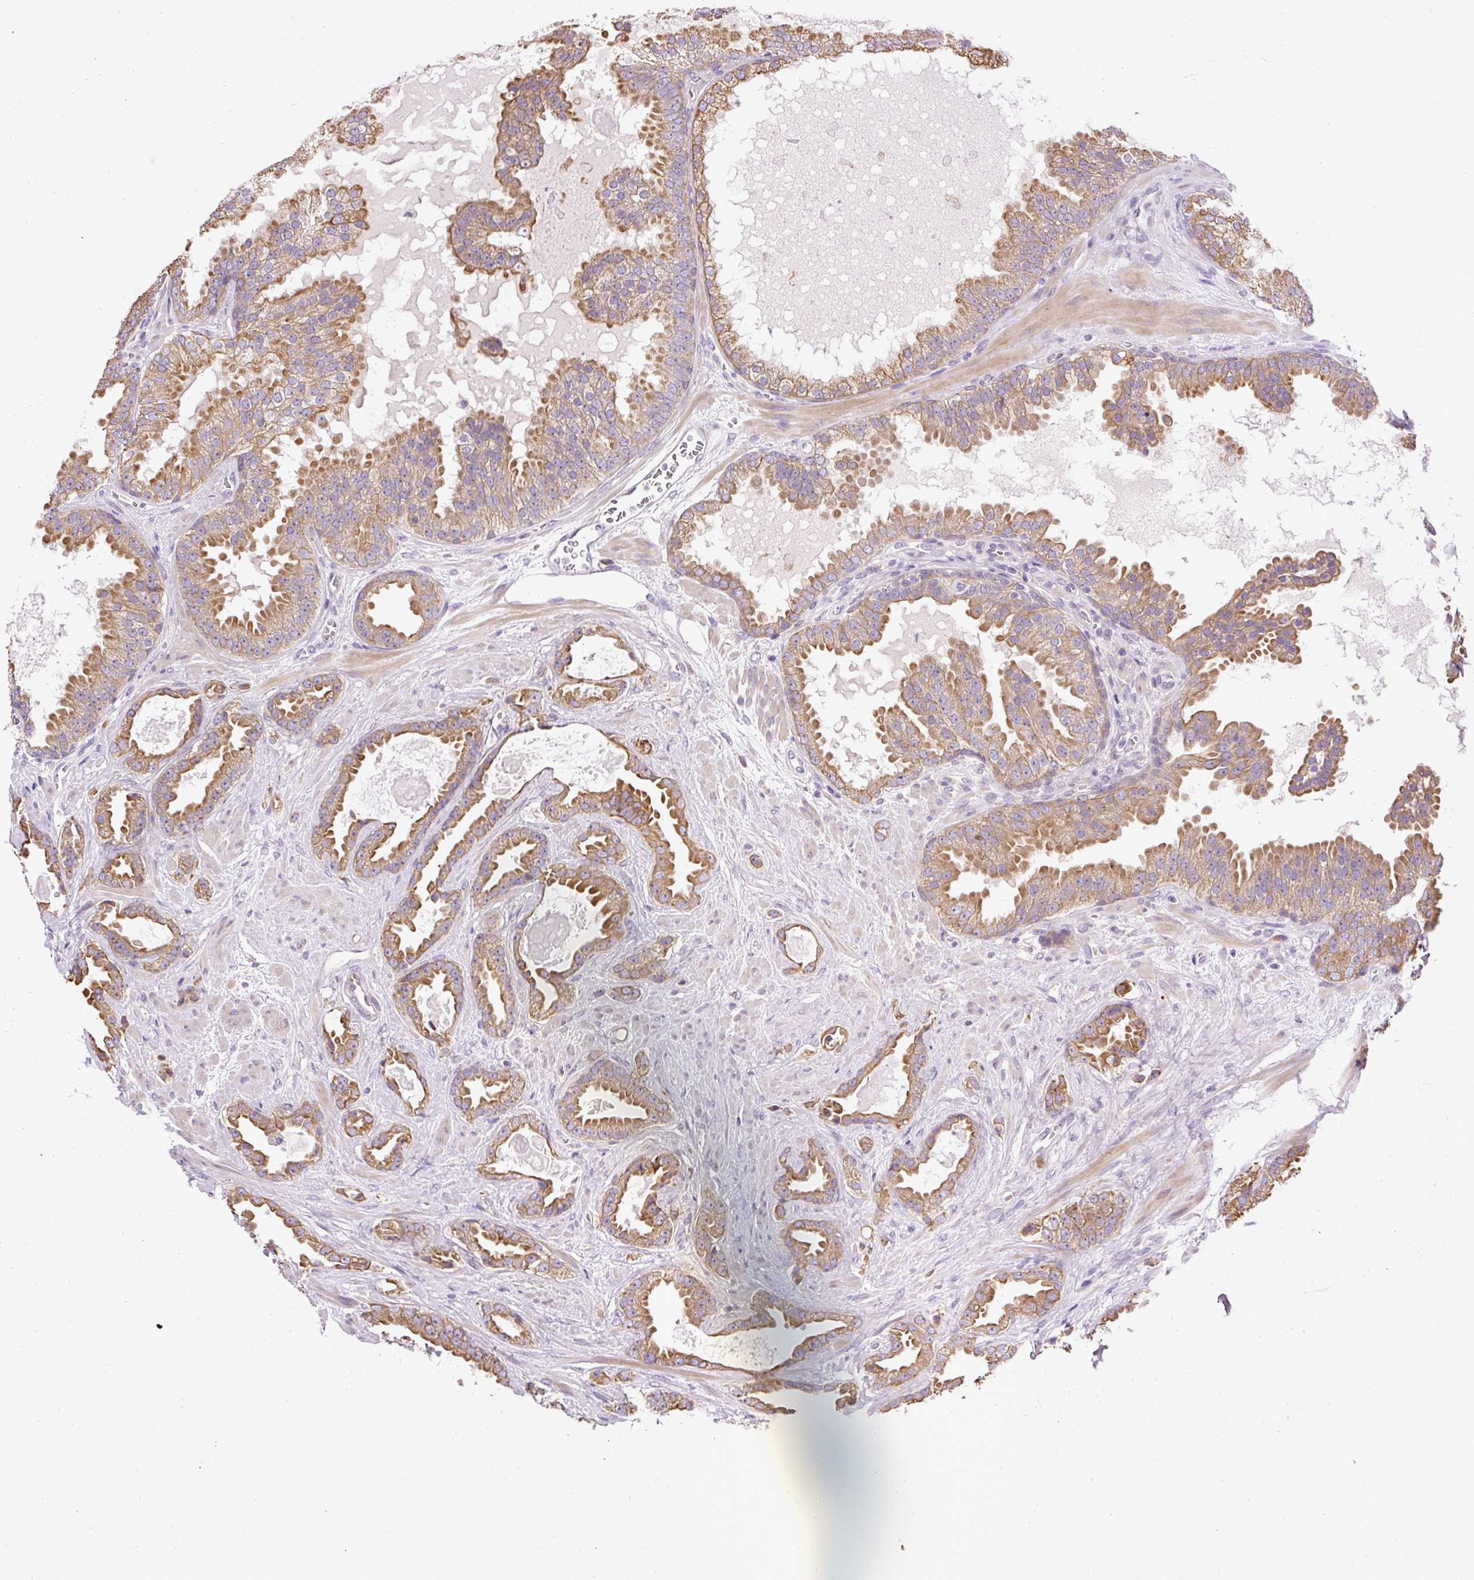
{"staining": {"intensity": "moderate", "quantity": ">75%", "location": "cytoplasmic/membranous"}, "tissue": "prostate cancer", "cell_type": "Tumor cells", "image_type": "cancer", "snomed": [{"axis": "morphology", "description": "Adenocarcinoma, Low grade"}, {"axis": "topography", "description": "Prostate"}], "caption": "Immunohistochemistry staining of prostate cancer (low-grade adenocarcinoma), which exhibits medium levels of moderate cytoplasmic/membranous expression in approximately >75% of tumor cells indicating moderate cytoplasmic/membranous protein expression. The staining was performed using DAB (3,3'-diaminobenzidine) (brown) for protein detection and nuclei were counterstained in hematoxylin (blue).", "gene": "FAM149A", "patient": {"sex": "male", "age": 62}}